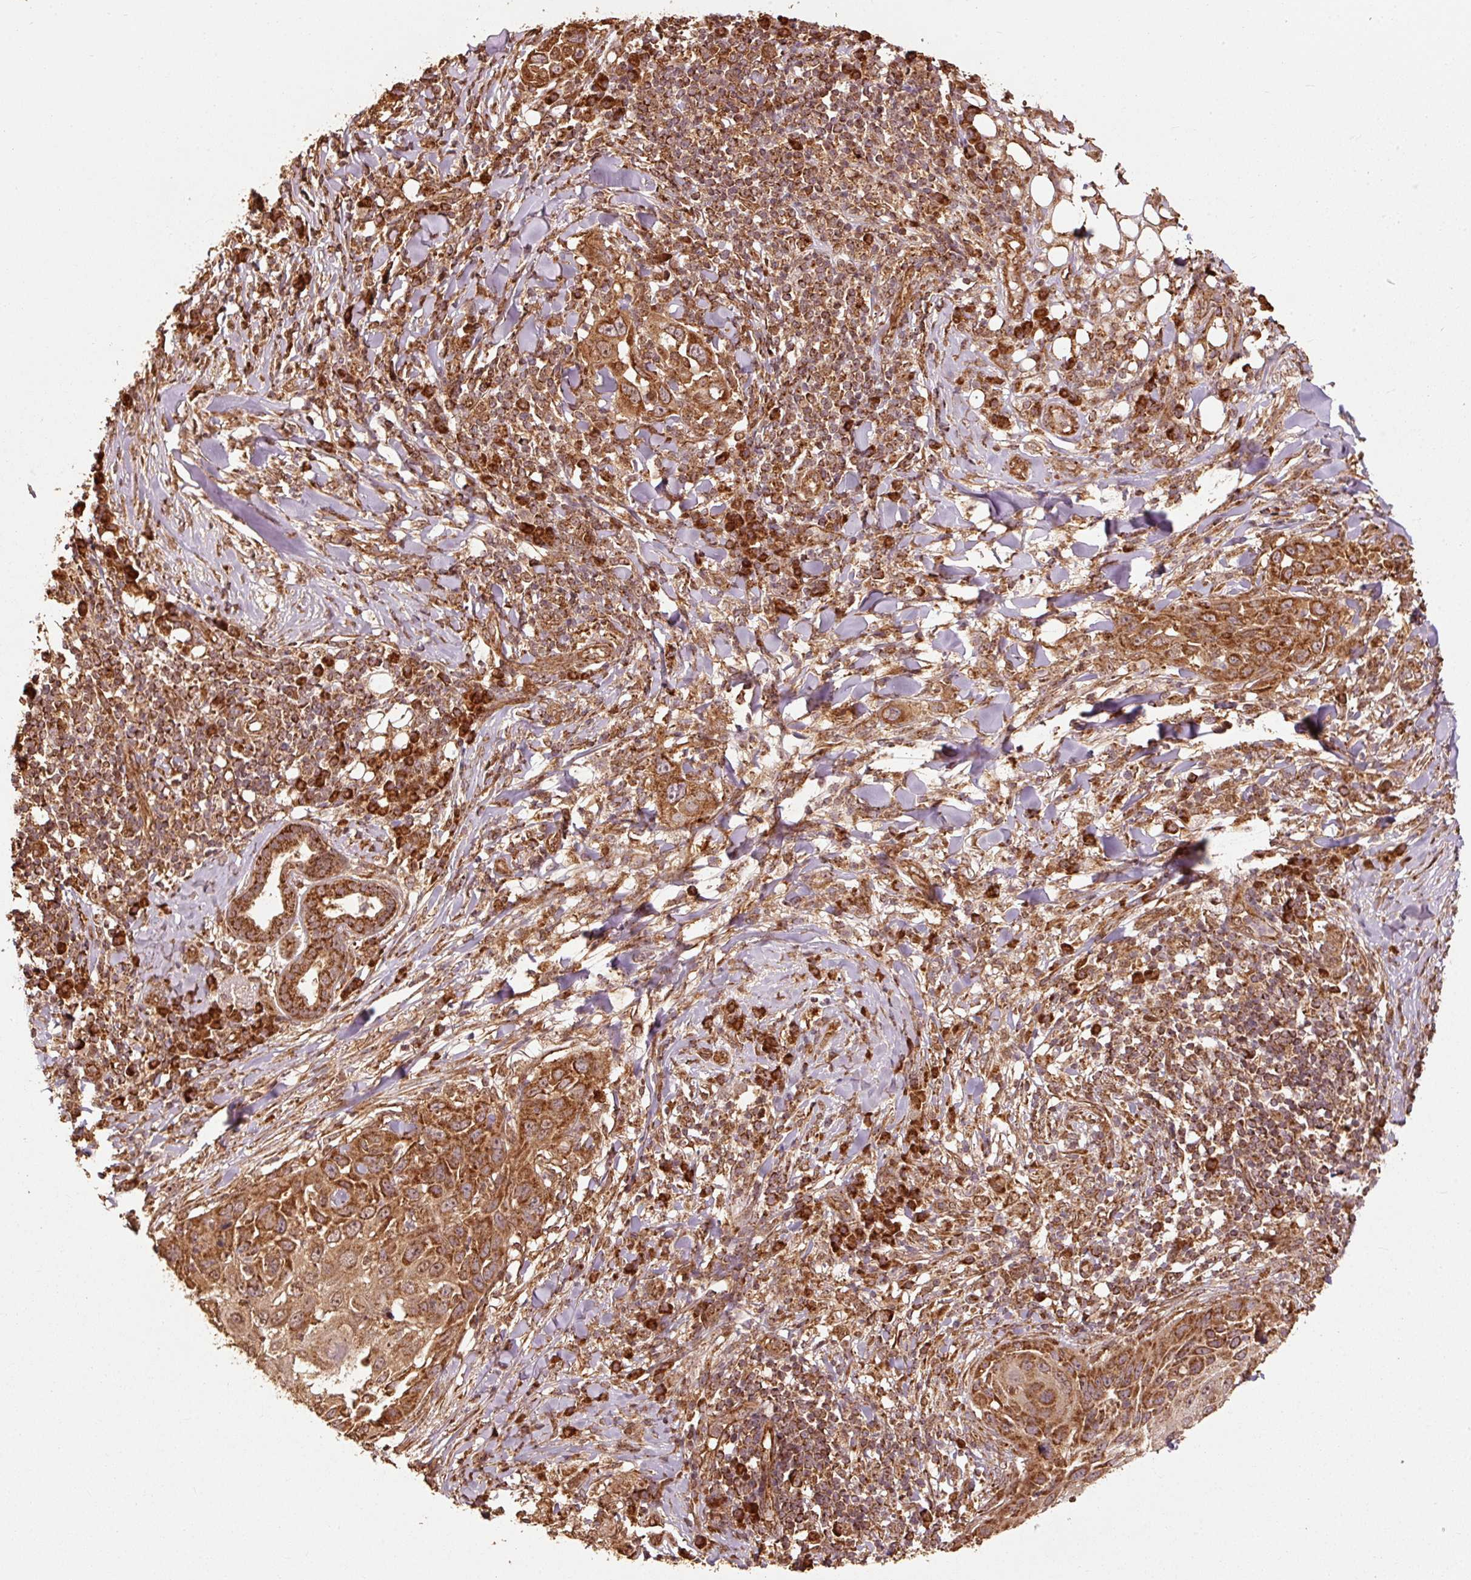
{"staining": {"intensity": "strong", "quantity": ">75%", "location": "cytoplasmic/membranous"}, "tissue": "skin cancer", "cell_type": "Tumor cells", "image_type": "cancer", "snomed": [{"axis": "morphology", "description": "Squamous cell carcinoma, NOS"}, {"axis": "topography", "description": "Skin"}], "caption": "Protein expression by immunohistochemistry exhibits strong cytoplasmic/membranous expression in about >75% of tumor cells in squamous cell carcinoma (skin). (DAB = brown stain, brightfield microscopy at high magnification).", "gene": "MRPL16", "patient": {"sex": "female", "age": 44}}